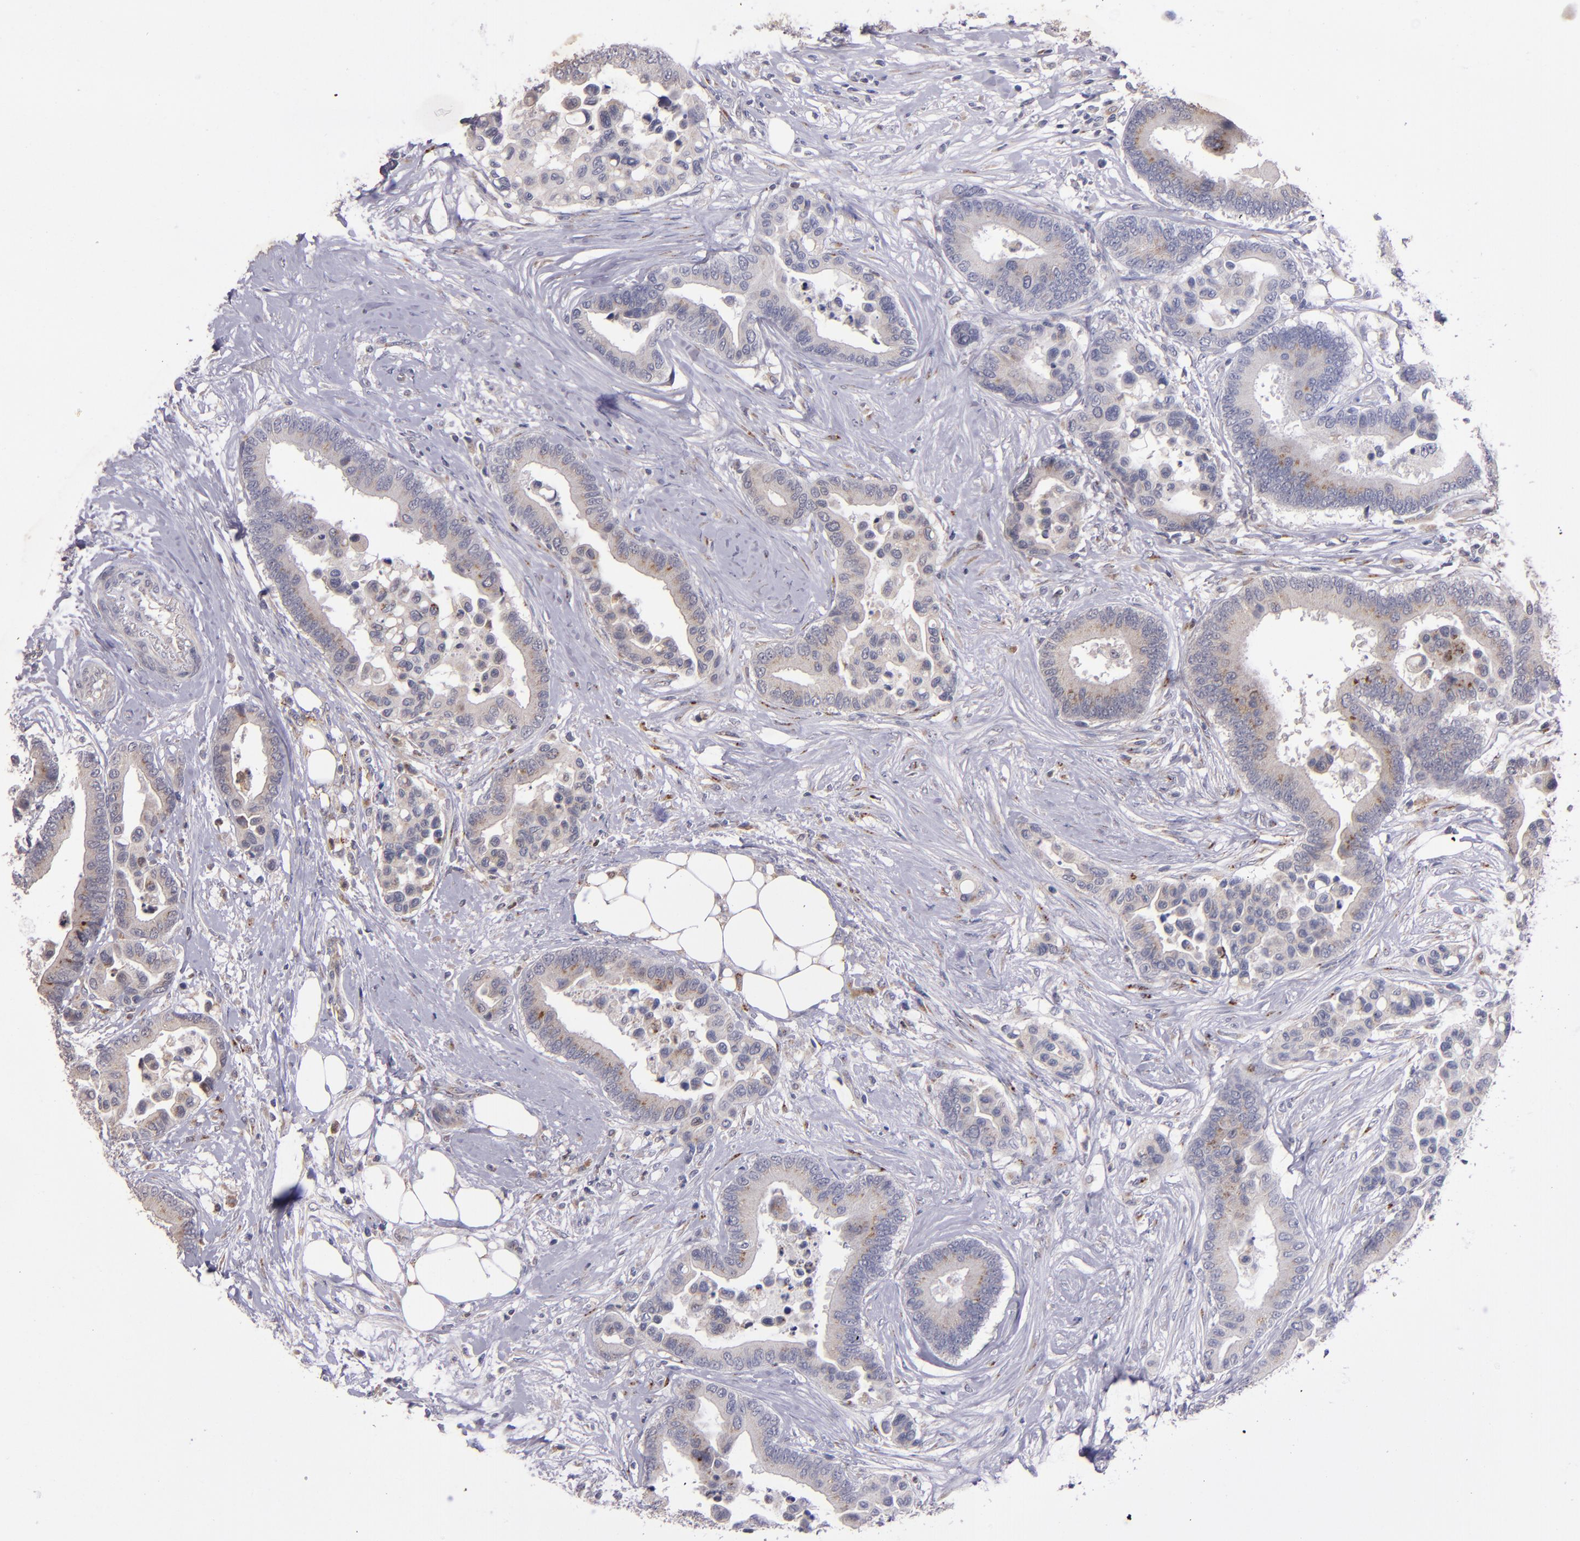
{"staining": {"intensity": "moderate", "quantity": "25%-75%", "location": "cytoplasmic/membranous"}, "tissue": "colorectal cancer", "cell_type": "Tumor cells", "image_type": "cancer", "snomed": [{"axis": "morphology", "description": "Adenocarcinoma, NOS"}, {"axis": "topography", "description": "Colon"}], "caption": "Colorectal cancer (adenocarcinoma) stained for a protein shows moderate cytoplasmic/membranous positivity in tumor cells.", "gene": "RAB41", "patient": {"sex": "male", "age": 82}}